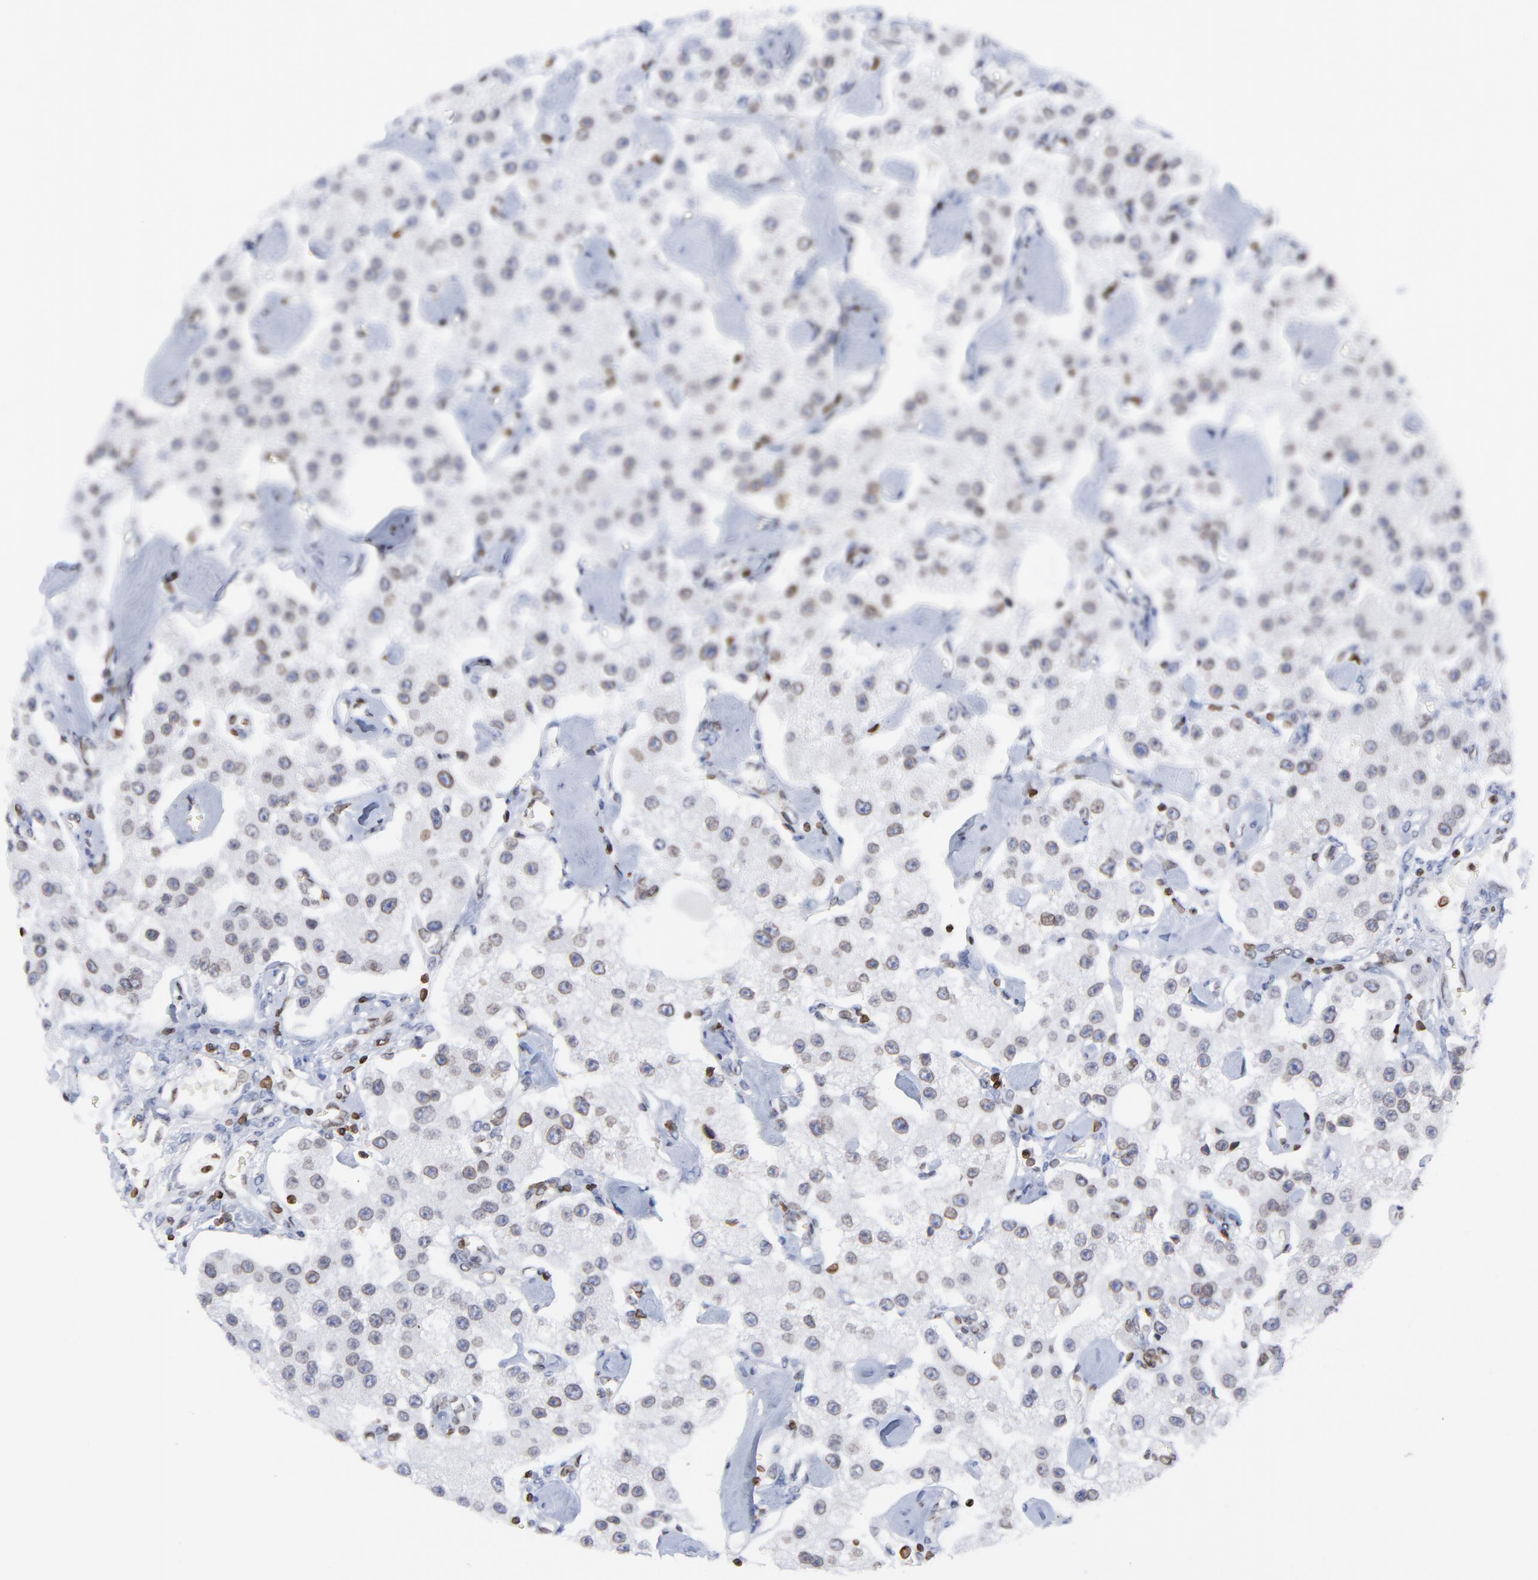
{"staining": {"intensity": "weak", "quantity": "25%-75%", "location": "cytoplasmic/membranous,nuclear"}, "tissue": "carcinoid", "cell_type": "Tumor cells", "image_type": "cancer", "snomed": [{"axis": "morphology", "description": "Carcinoid, malignant, NOS"}, {"axis": "topography", "description": "Pancreas"}], "caption": "Malignant carcinoid was stained to show a protein in brown. There is low levels of weak cytoplasmic/membranous and nuclear expression in about 25%-75% of tumor cells.", "gene": "THAP7", "patient": {"sex": "male", "age": 41}}